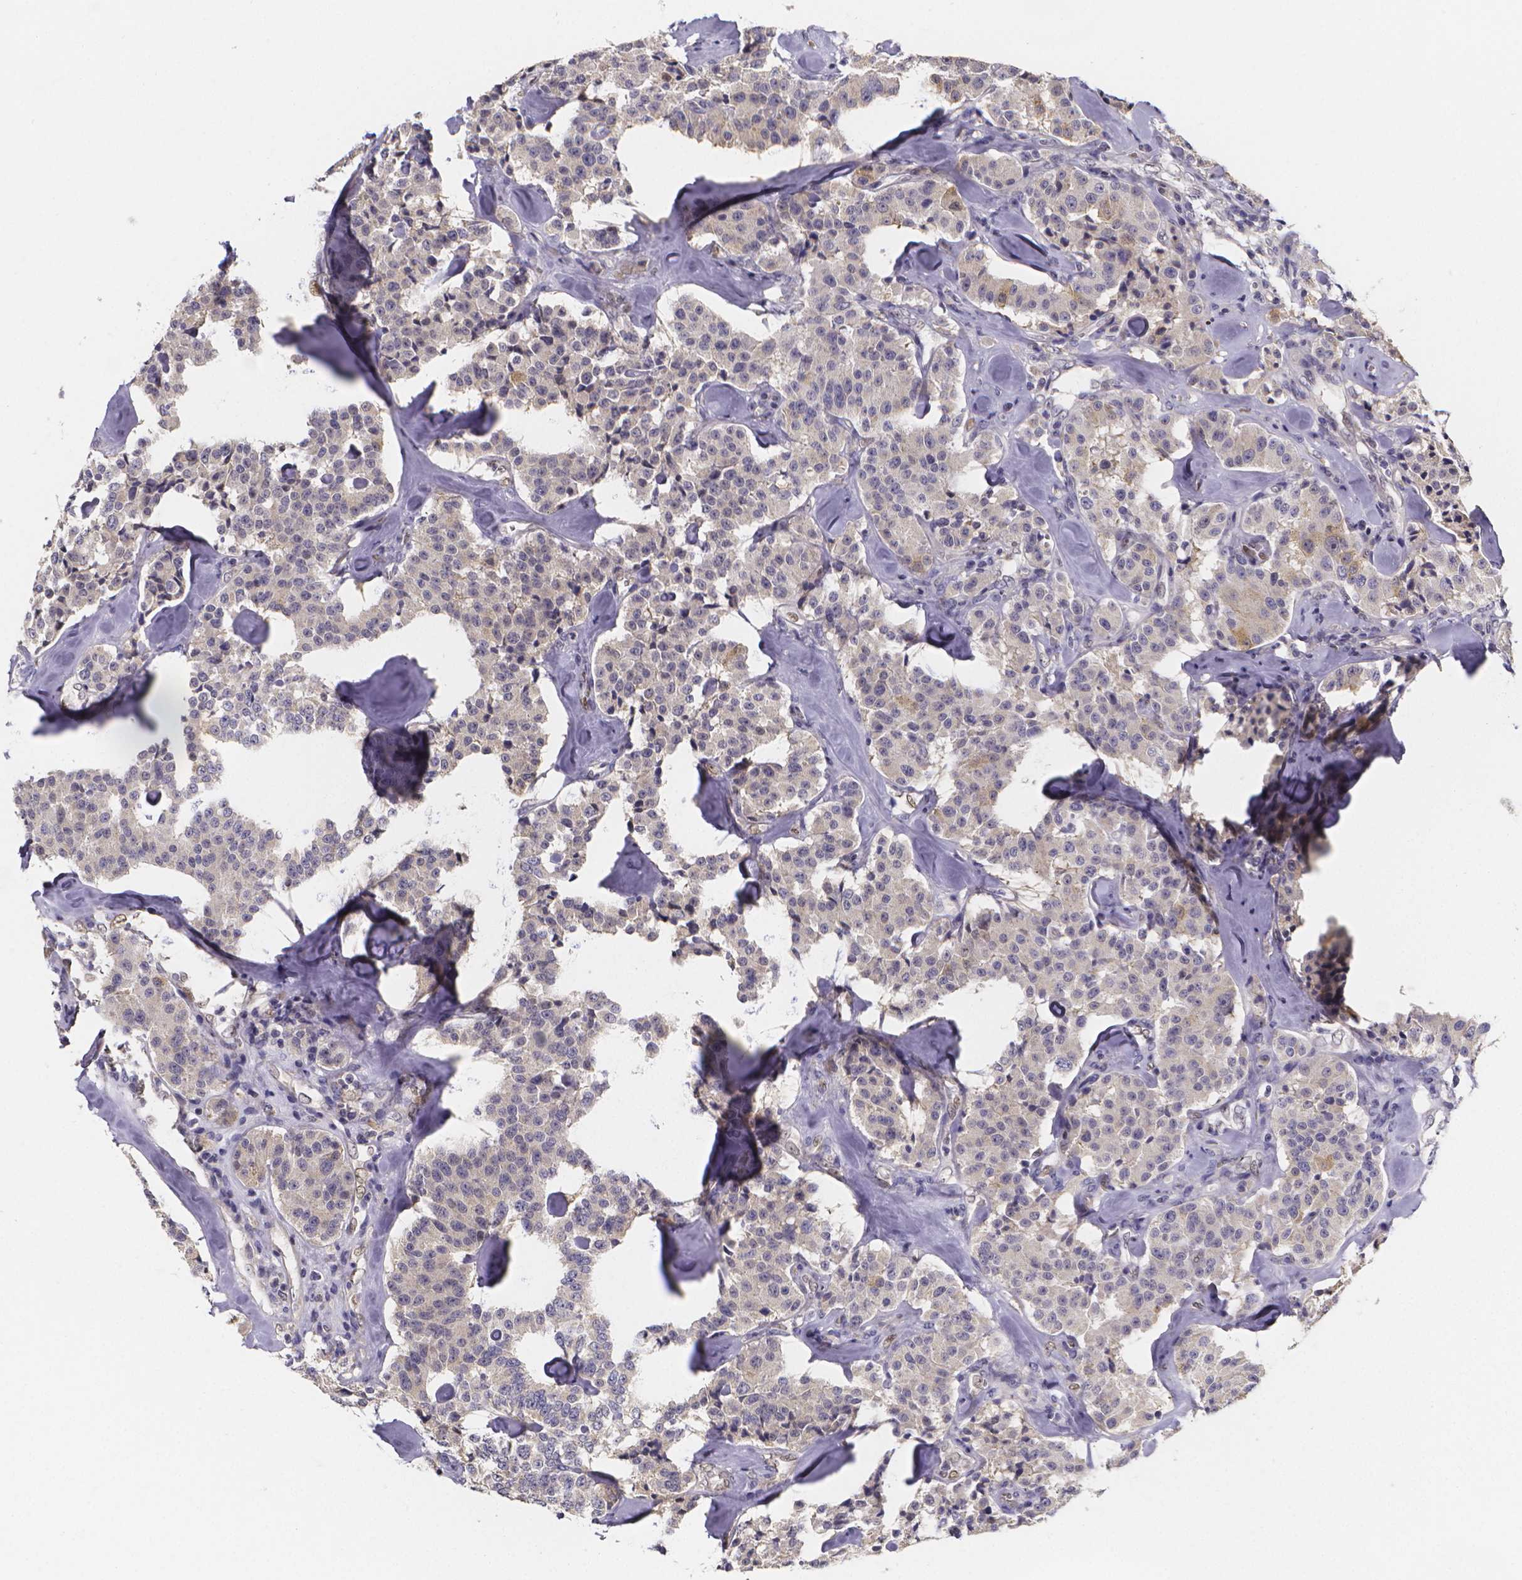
{"staining": {"intensity": "weak", "quantity": "<25%", "location": "cytoplasmic/membranous"}, "tissue": "carcinoid", "cell_type": "Tumor cells", "image_type": "cancer", "snomed": [{"axis": "morphology", "description": "Carcinoid, malignant, NOS"}, {"axis": "topography", "description": "Pancreas"}], "caption": "Human carcinoid stained for a protein using IHC shows no expression in tumor cells.", "gene": "PAH", "patient": {"sex": "male", "age": 41}}